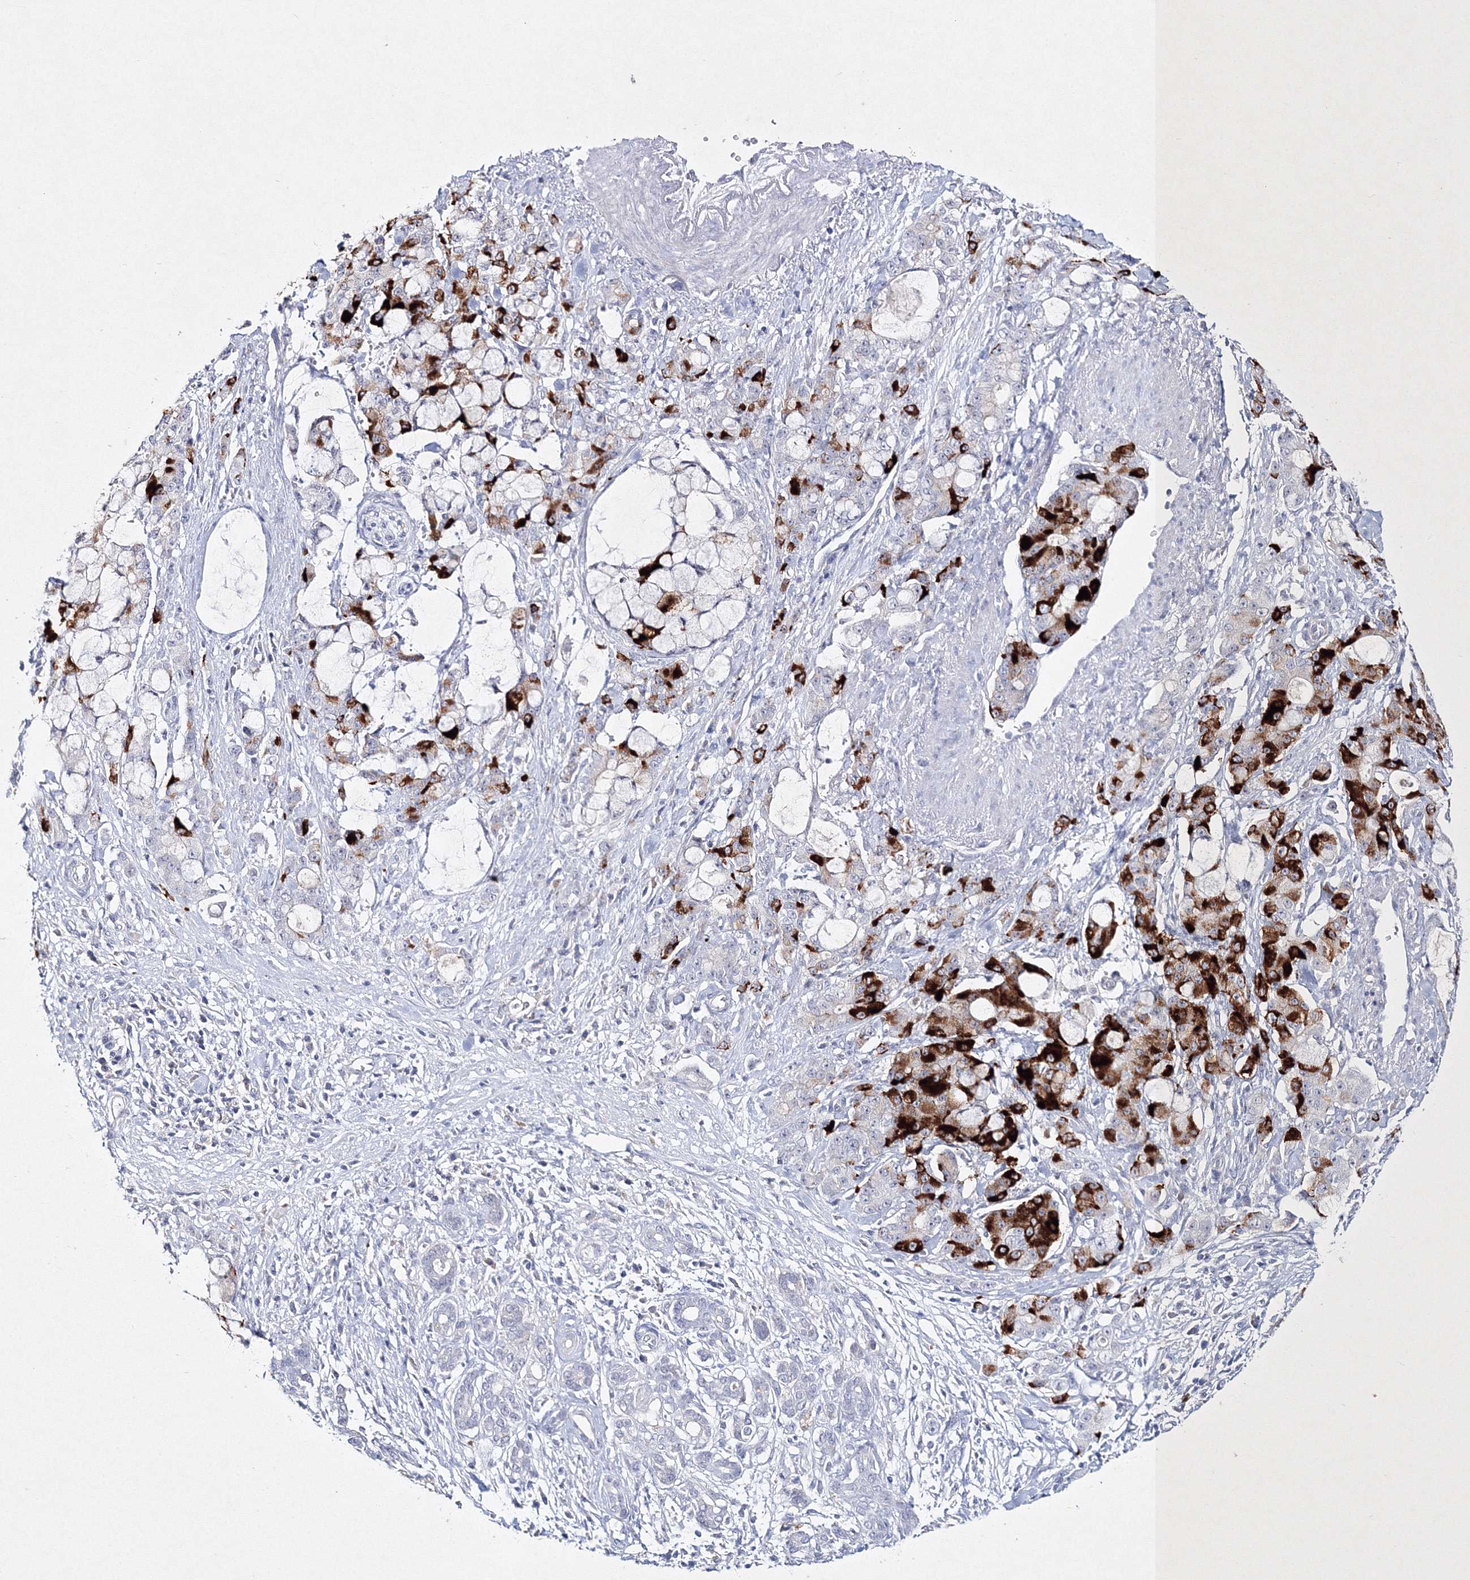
{"staining": {"intensity": "strong", "quantity": "25%-75%", "location": "cytoplasmic/membranous"}, "tissue": "pancreatic cancer", "cell_type": "Tumor cells", "image_type": "cancer", "snomed": [{"axis": "morphology", "description": "Adenocarcinoma, NOS"}, {"axis": "topography", "description": "Pancreas"}], "caption": "IHC (DAB (3,3'-diaminobenzidine)) staining of human pancreatic cancer (adenocarcinoma) displays strong cytoplasmic/membranous protein expression in approximately 25%-75% of tumor cells. (IHC, brightfield microscopy, high magnification).", "gene": "NEU4", "patient": {"sex": "female", "age": 73}}